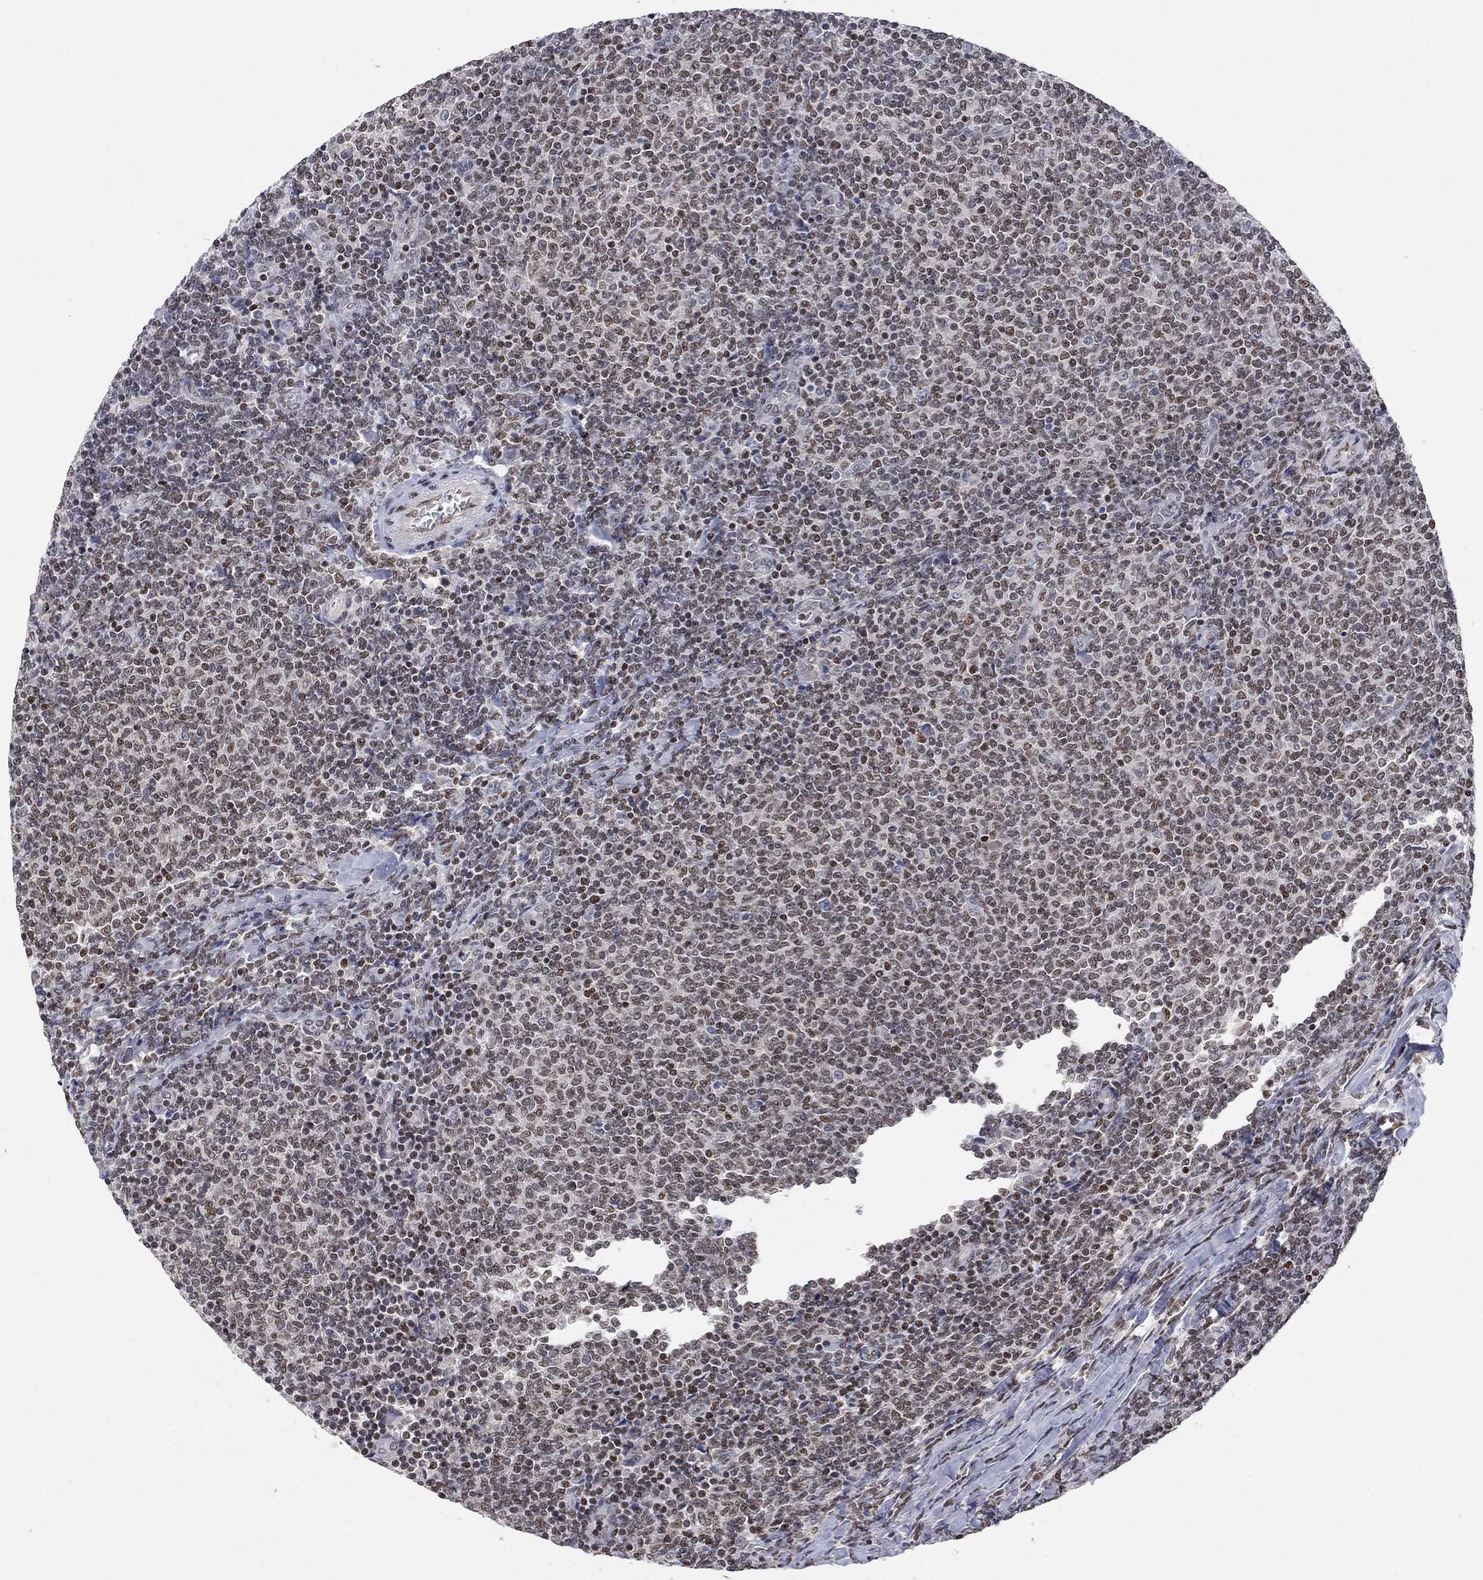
{"staining": {"intensity": "moderate", "quantity": "25%-75%", "location": "nuclear"}, "tissue": "lymphoma", "cell_type": "Tumor cells", "image_type": "cancer", "snomed": [{"axis": "morphology", "description": "Malignant lymphoma, non-Hodgkin's type, Low grade"}, {"axis": "topography", "description": "Lymph node"}], "caption": "Protein analysis of lymphoma tissue displays moderate nuclear expression in about 25%-75% of tumor cells. (DAB (3,3'-diaminobenzidine) = brown stain, brightfield microscopy at high magnification).", "gene": "KLF12", "patient": {"sex": "male", "age": 52}}